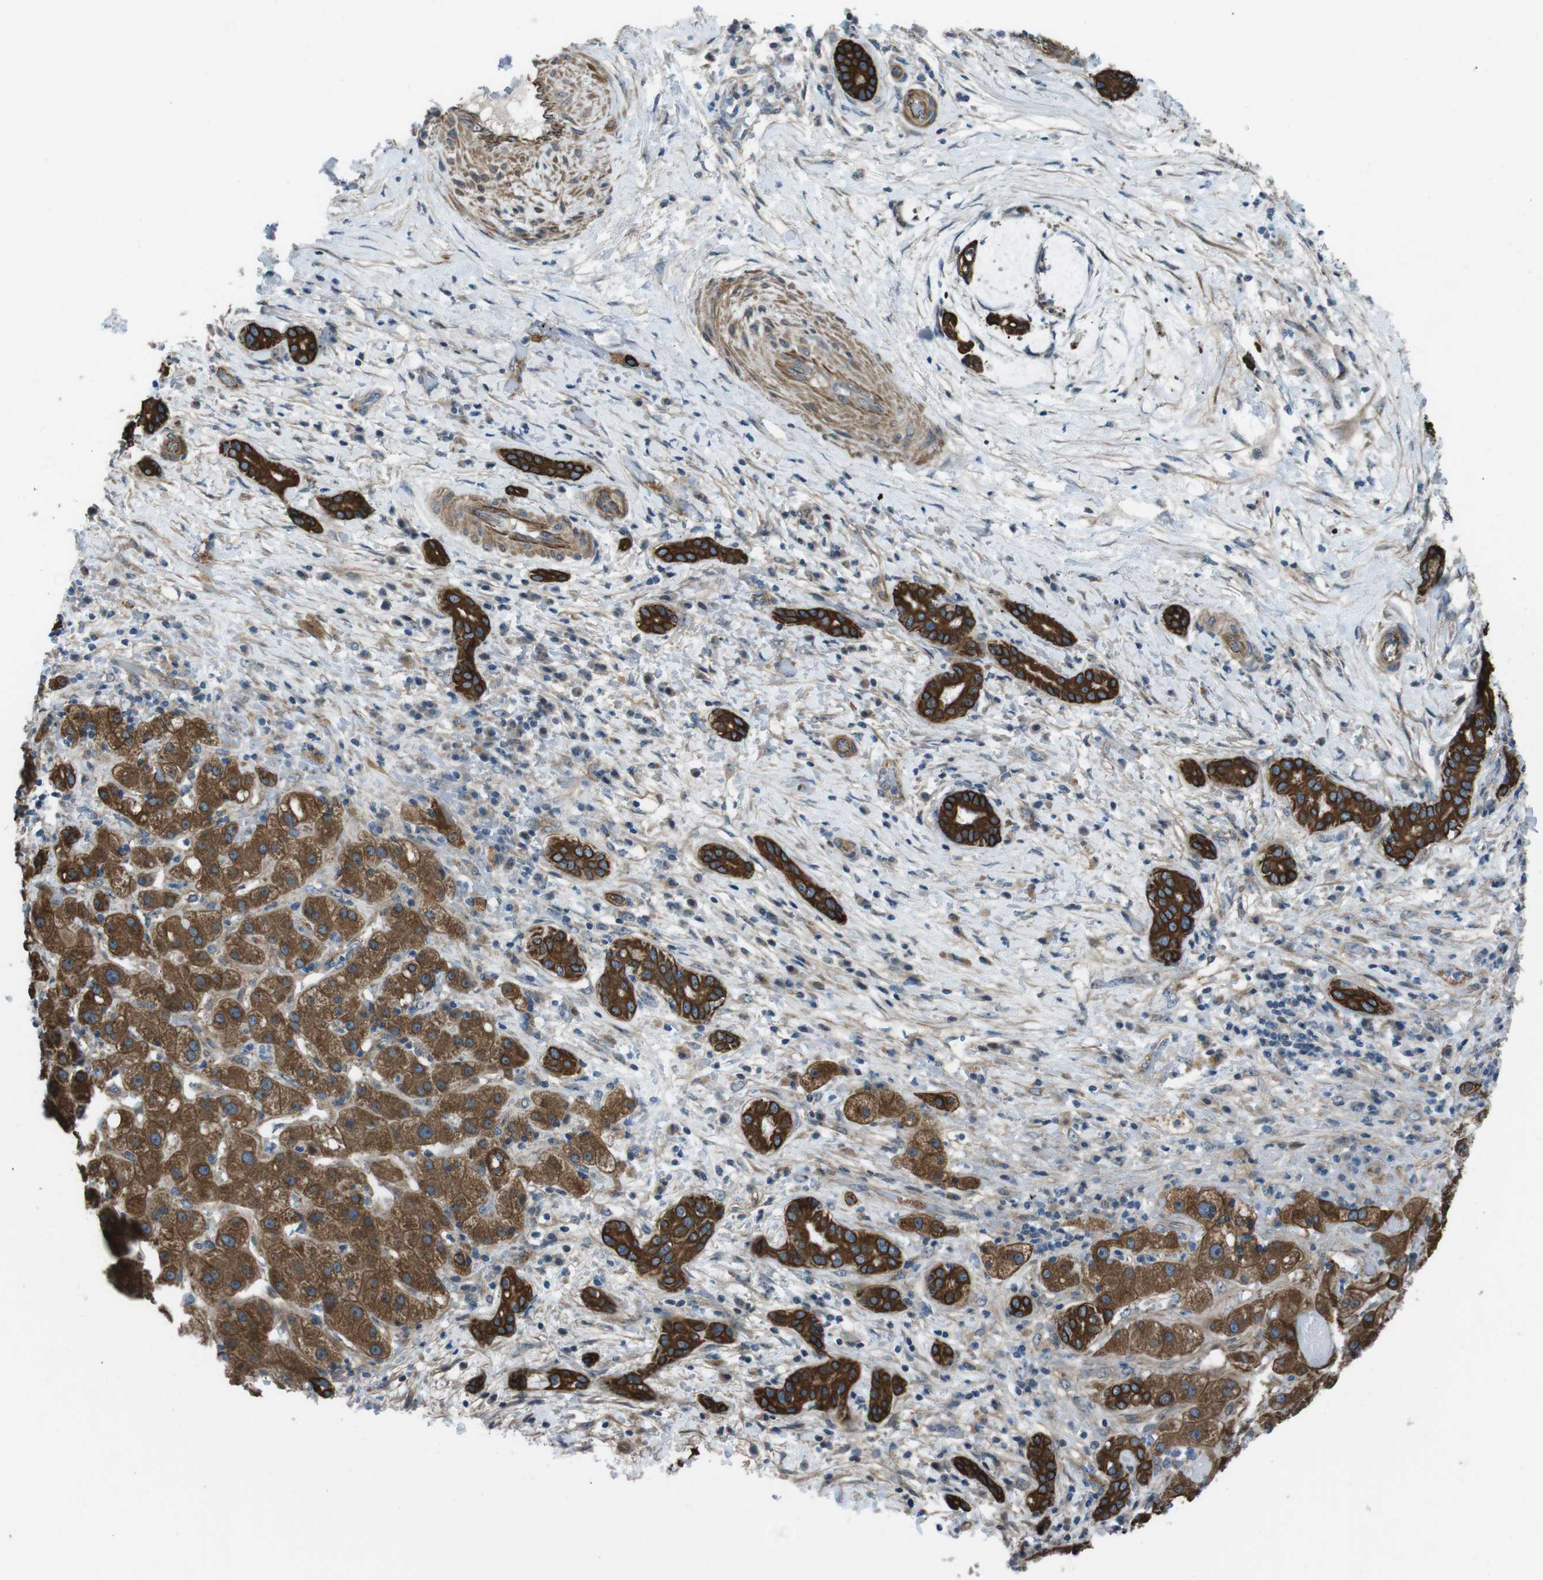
{"staining": {"intensity": "strong", "quantity": ">75%", "location": "cytoplasmic/membranous"}, "tissue": "liver cancer", "cell_type": "Tumor cells", "image_type": "cancer", "snomed": [{"axis": "morphology", "description": "Cholangiocarcinoma"}, {"axis": "topography", "description": "Liver"}], "caption": "A high-resolution image shows IHC staining of cholangiocarcinoma (liver), which exhibits strong cytoplasmic/membranous staining in about >75% of tumor cells.", "gene": "FAM174B", "patient": {"sex": "female", "age": 73}}